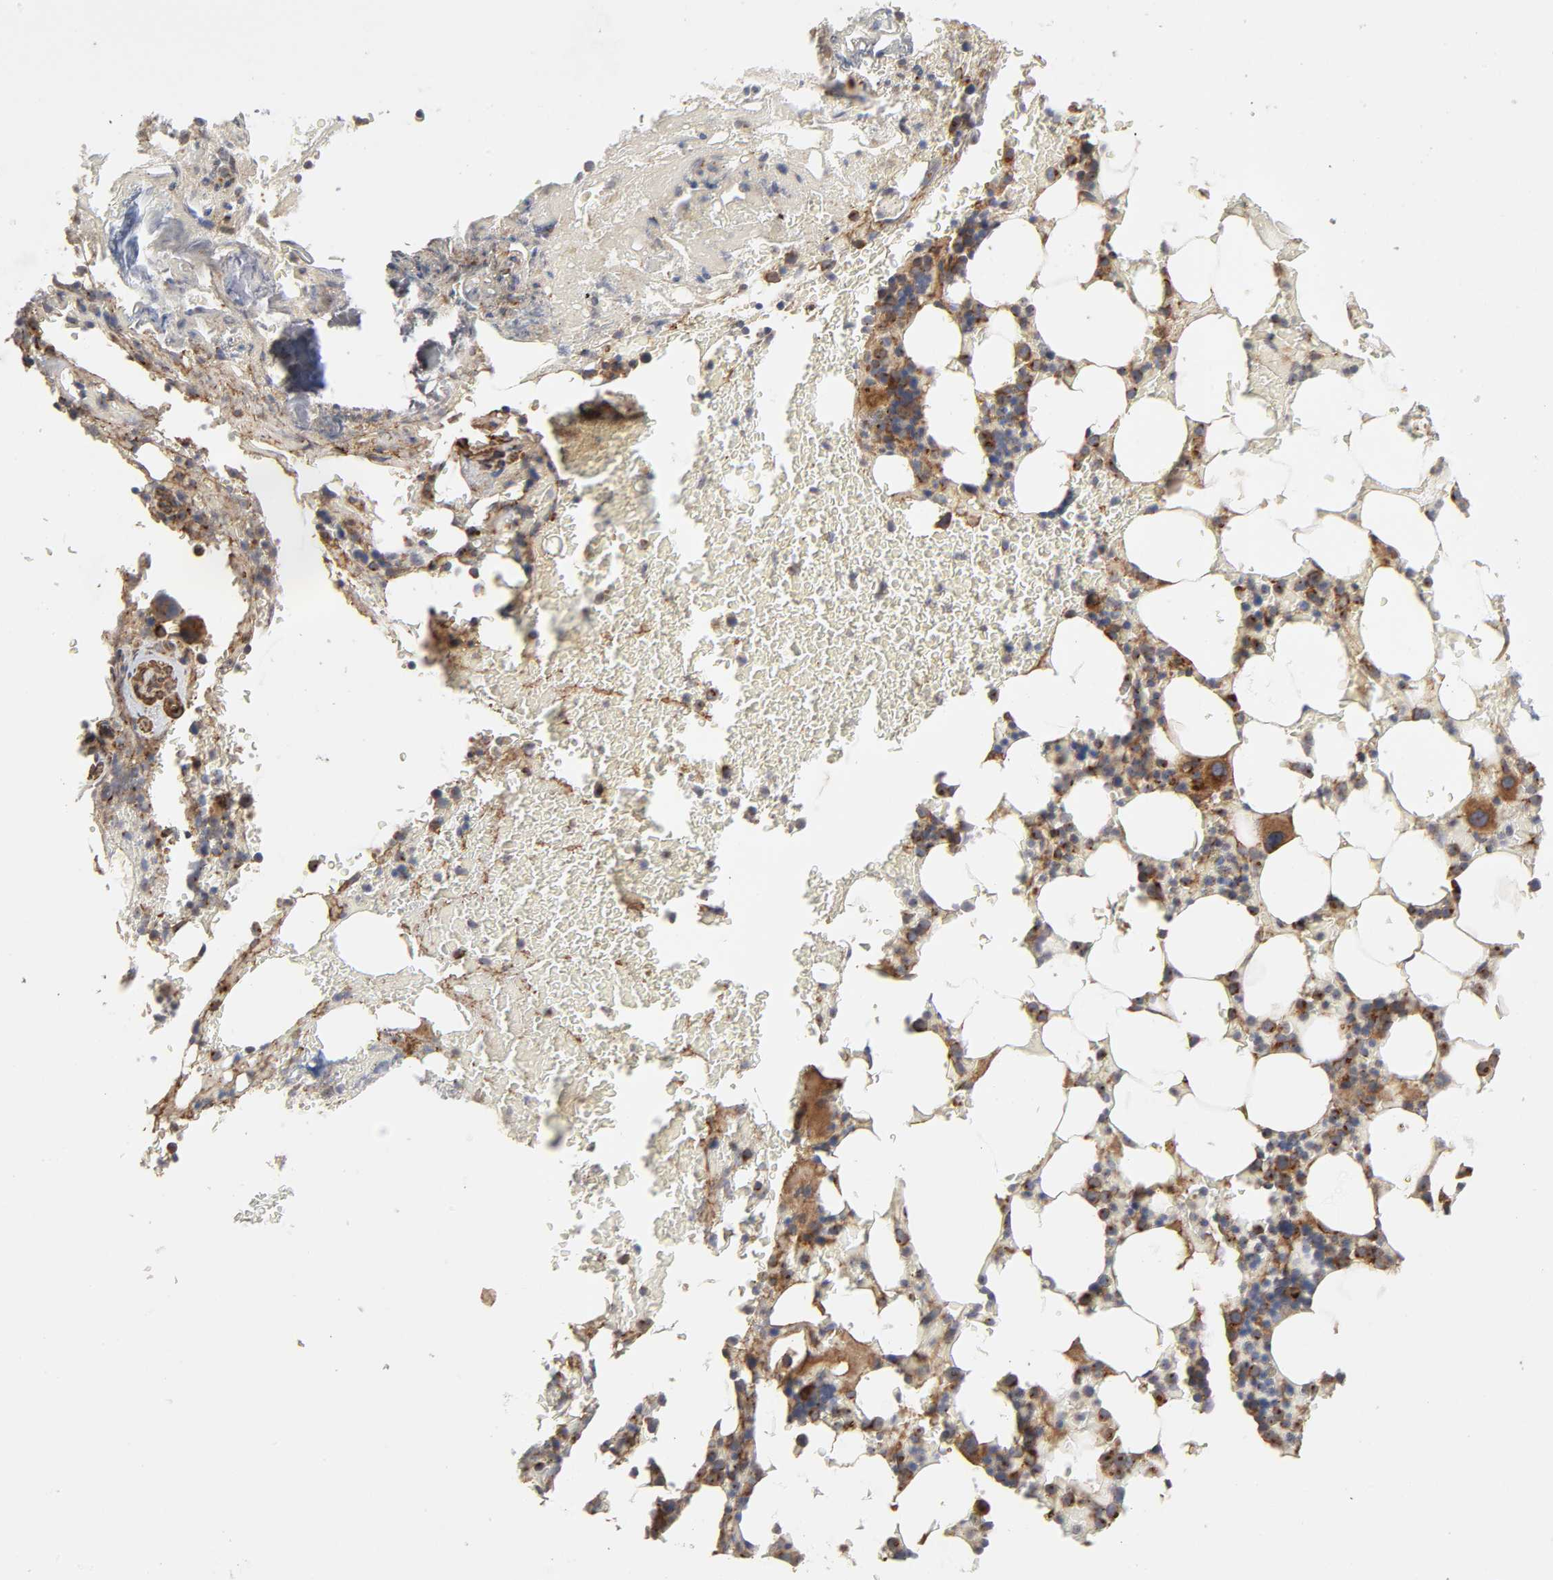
{"staining": {"intensity": "moderate", "quantity": ">75%", "location": "cytoplasmic/membranous"}, "tissue": "bone marrow", "cell_type": "Hematopoietic cells", "image_type": "normal", "snomed": [{"axis": "morphology", "description": "Normal tissue, NOS"}, {"axis": "topography", "description": "Bone marrow"}], "caption": "The image demonstrates staining of normal bone marrow, revealing moderate cytoplasmic/membranous protein positivity (brown color) within hematopoietic cells. The staining was performed using DAB to visualize the protein expression in brown, while the nuclei were stained in blue with hematoxylin (Magnification: 20x).", "gene": "GNPTG", "patient": {"sex": "female", "age": 73}}